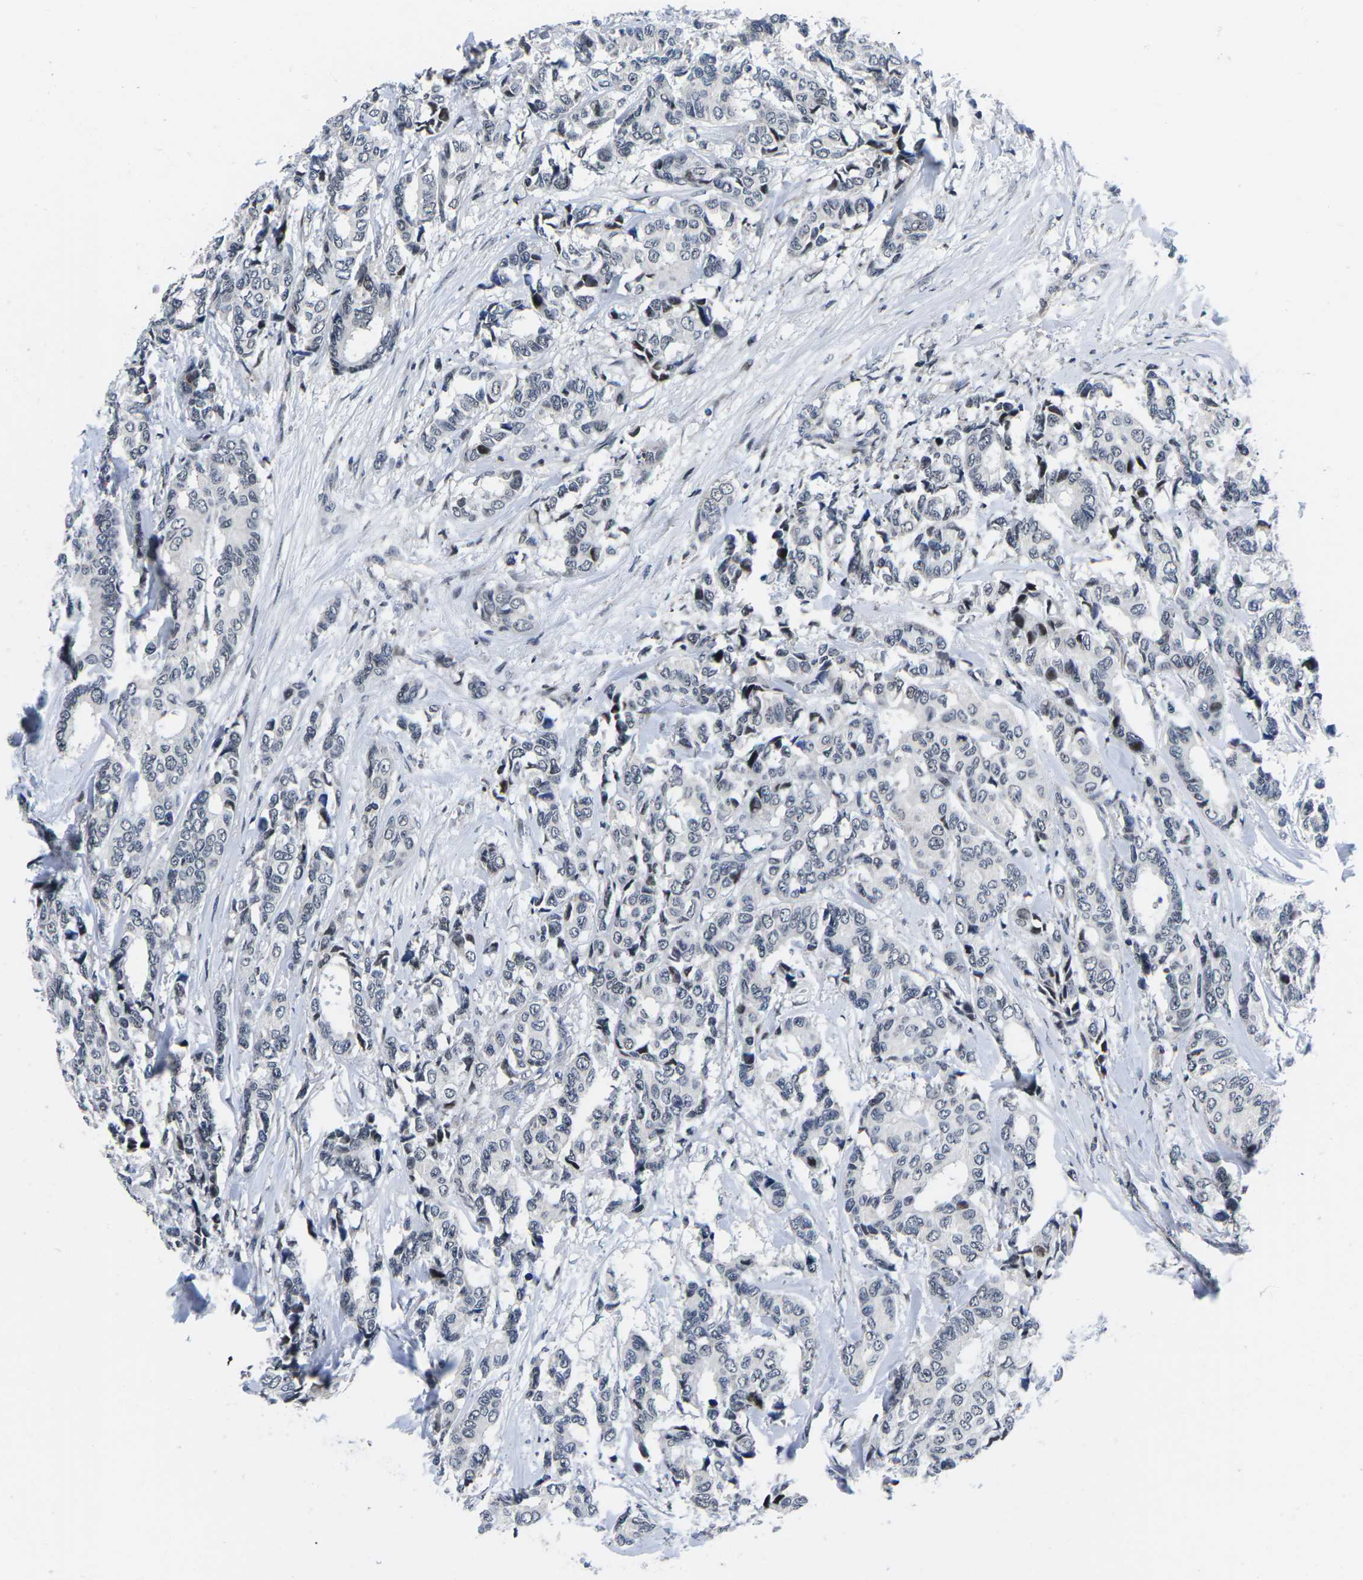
{"staining": {"intensity": "negative", "quantity": "none", "location": "none"}, "tissue": "breast cancer", "cell_type": "Tumor cells", "image_type": "cancer", "snomed": [{"axis": "morphology", "description": "Duct carcinoma"}, {"axis": "topography", "description": "Breast"}], "caption": "Tumor cells show no significant protein expression in invasive ductal carcinoma (breast).", "gene": "CDC73", "patient": {"sex": "female", "age": 87}}